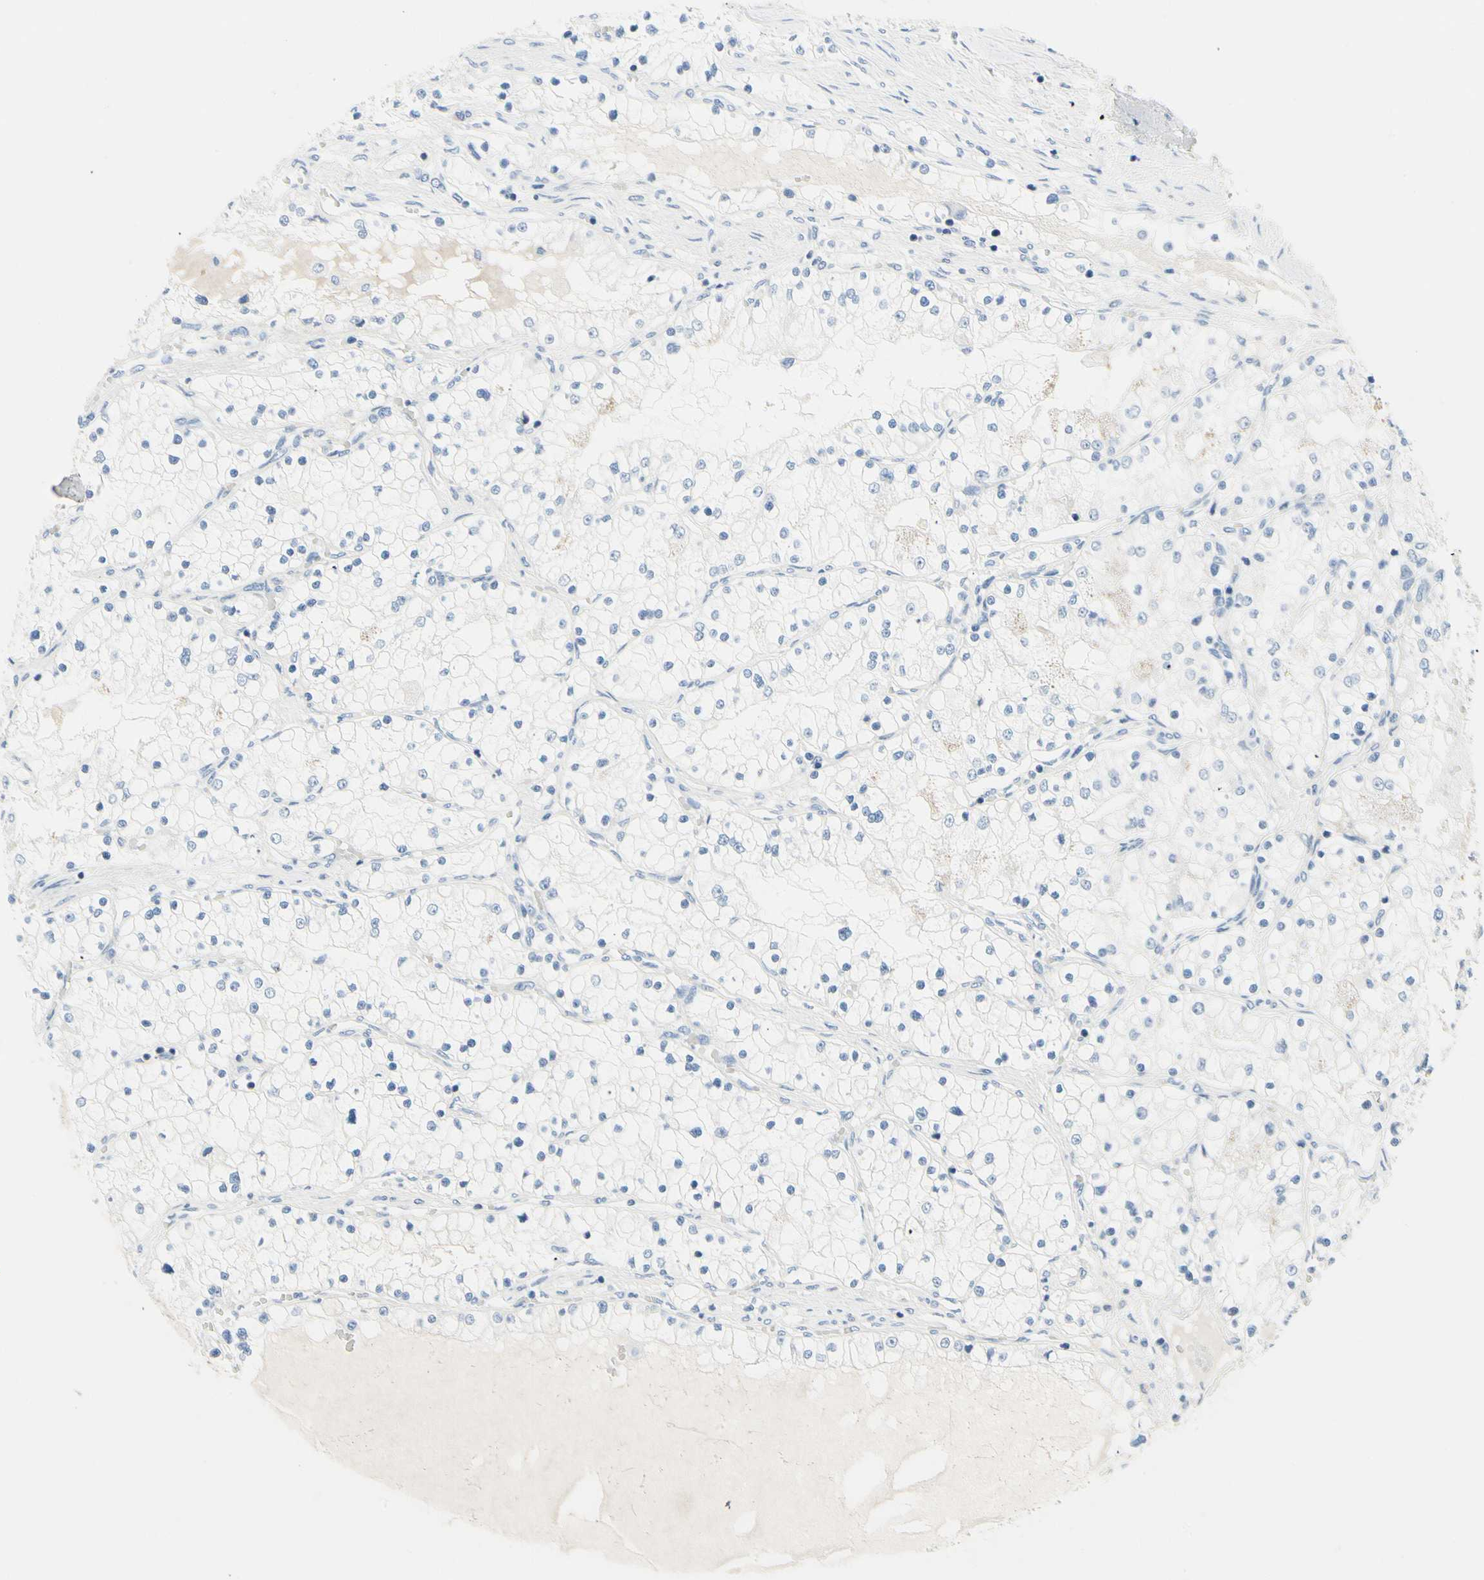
{"staining": {"intensity": "negative", "quantity": "none", "location": "none"}, "tissue": "renal cancer", "cell_type": "Tumor cells", "image_type": "cancer", "snomed": [{"axis": "morphology", "description": "Adenocarcinoma, NOS"}, {"axis": "topography", "description": "Kidney"}], "caption": "This is an immunohistochemistry micrograph of human renal cancer (adenocarcinoma). There is no positivity in tumor cells.", "gene": "NFATC2", "patient": {"sex": "male", "age": 68}}